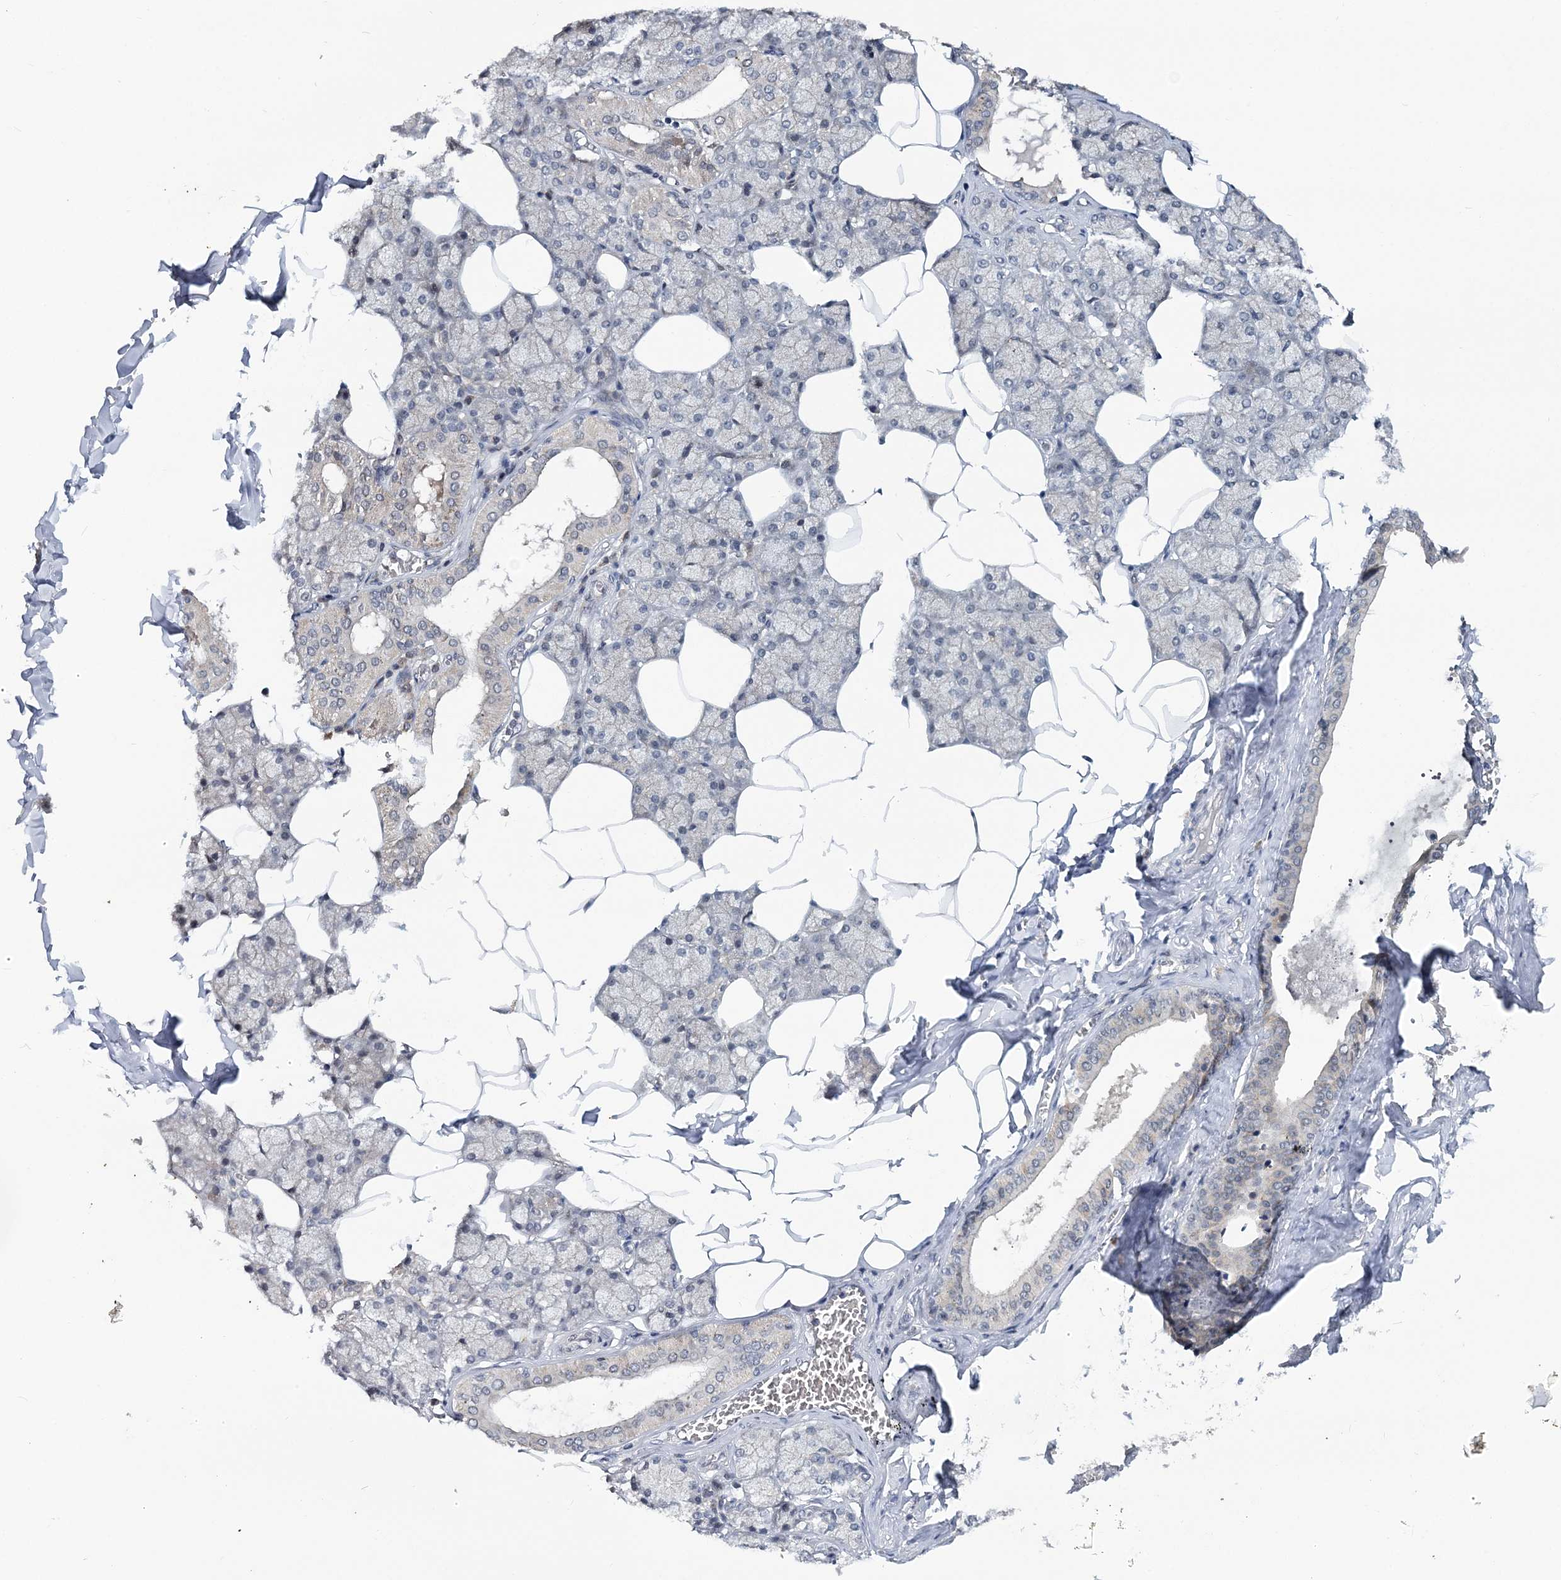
{"staining": {"intensity": "weak", "quantity": "<25%", "location": "cytoplasmic/membranous"}, "tissue": "salivary gland", "cell_type": "Glandular cells", "image_type": "normal", "snomed": [{"axis": "morphology", "description": "Normal tissue, NOS"}, {"axis": "topography", "description": "Salivary gland"}], "caption": "The histopathology image demonstrates no staining of glandular cells in unremarkable salivary gland.", "gene": "HYCC2", "patient": {"sex": "male", "age": 62}}